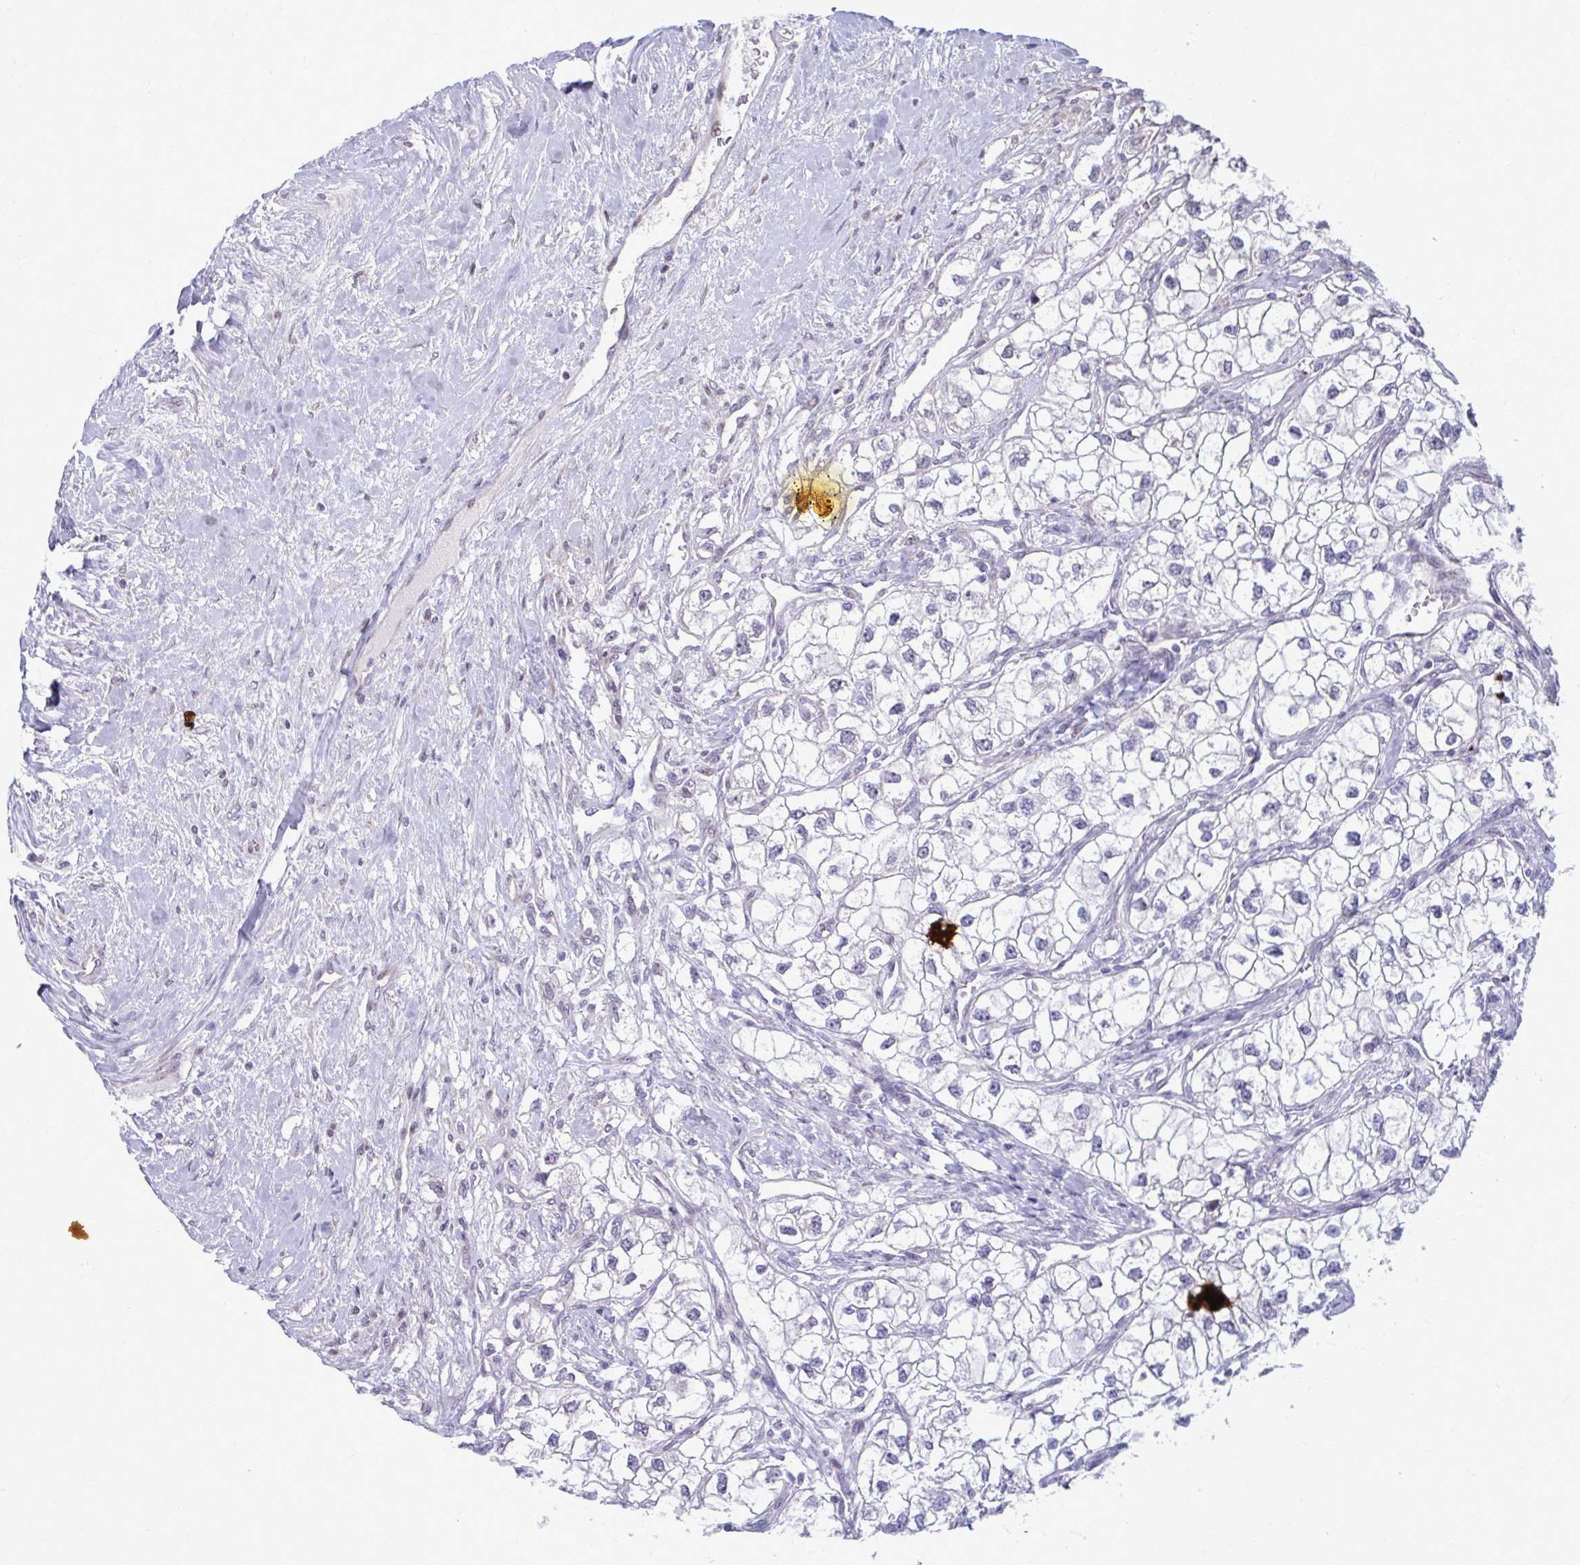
{"staining": {"intensity": "negative", "quantity": "none", "location": "none"}, "tissue": "renal cancer", "cell_type": "Tumor cells", "image_type": "cancer", "snomed": [{"axis": "morphology", "description": "Adenocarcinoma, NOS"}, {"axis": "topography", "description": "Kidney"}], "caption": "There is no significant positivity in tumor cells of renal adenocarcinoma. (Stains: DAB IHC with hematoxylin counter stain, Microscopy: brightfield microscopy at high magnification).", "gene": "MAF1", "patient": {"sex": "male", "age": 59}}